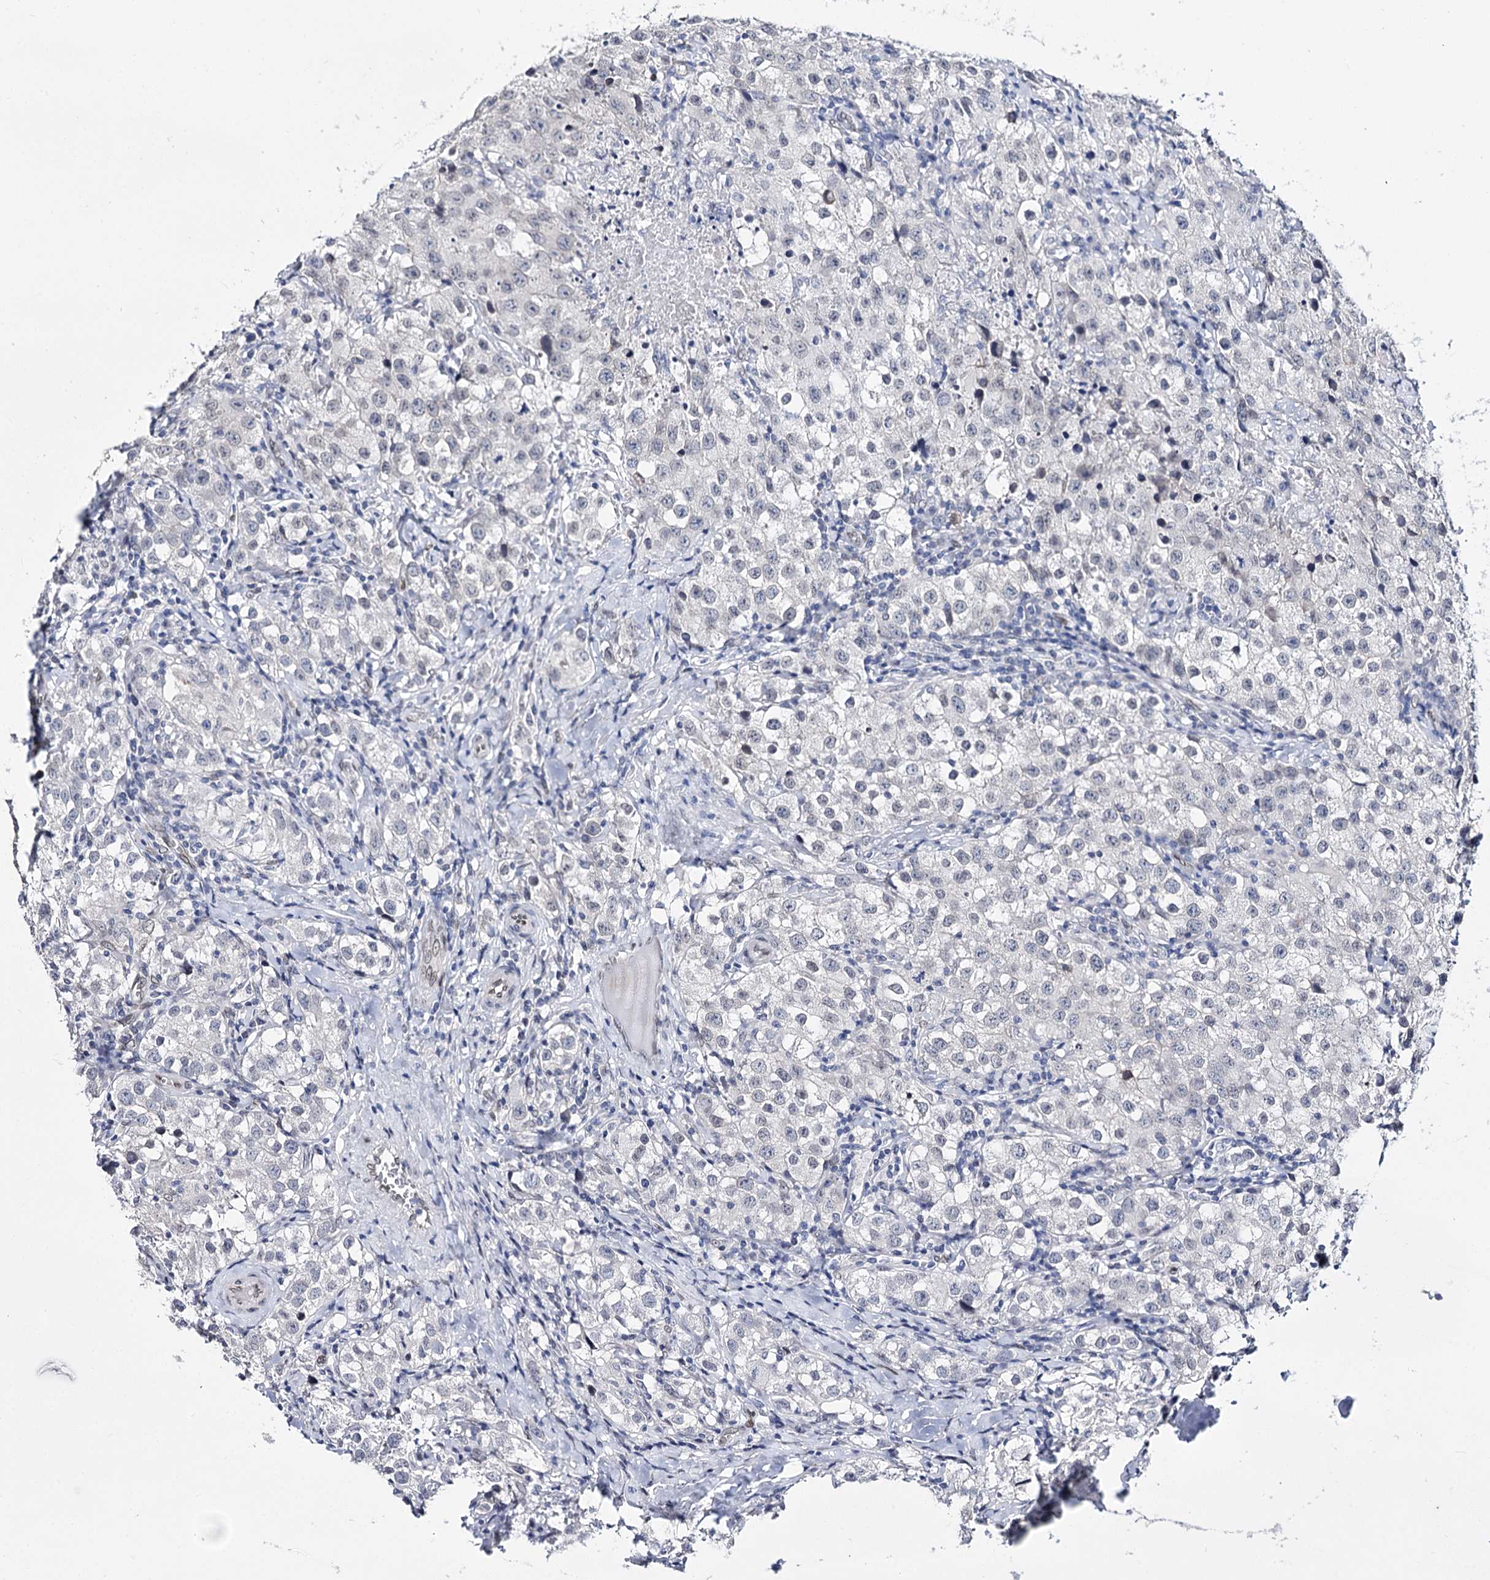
{"staining": {"intensity": "negative", "quantity": "none", "location": "none"}, "tissue": "testis cancer", "cell_type": "Tumor cells", "image_type": "cancer", "snomed": [{"axis": "morphology", "description": "Seminoma, NOS"}, {"axis": "morphology", "description": "Carcinoma, Embryonal, NOS"}, {"axis": "topography", "description": "Testis"}], "caption": "High power microscopy image of an immunohistochemistry (IHC) photomicrograph of testis cancer, revealing no significant staining in tumor cells.", "gene": "TMEM201", "patient": {"sex": "male", "age": 43}}